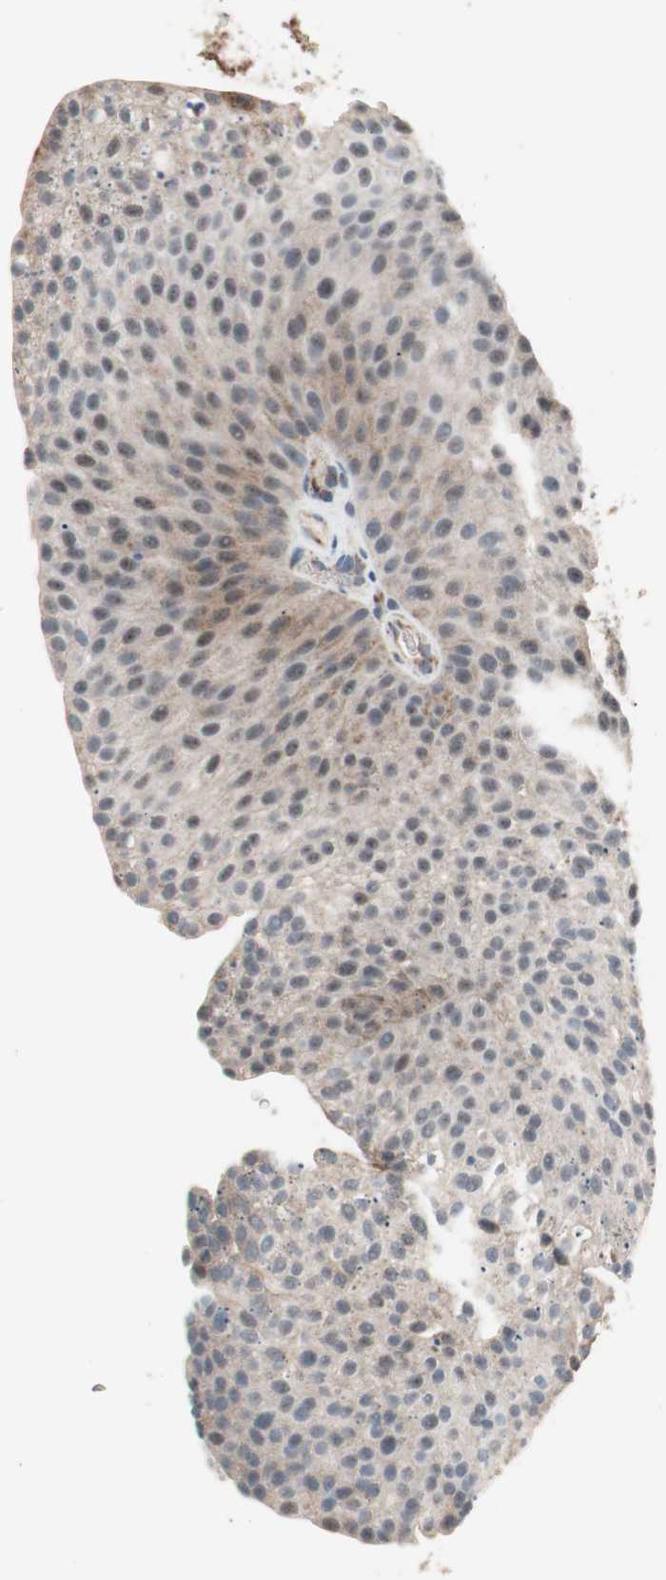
{"staining": {"intensity": "weak", "quantity": ">75%", "location": "cytoplasmic/membranous"}, "tissue": "urothelial cancer", "cell_type": "Tumor cells", "image_type": "cancer", "snomed": [{"axis": "morphology", "description": "Urothelial carcinoma, Low grade"}, {"axis": "topography", "description": "Smooth muscle"}, {"axis": "topography", "description": "Urinary bladder"}], "caption": "A low amount of weak cytoplasmic/membranous expression is present in approximately >75% of tumor cells in urothelial cancer tissue.", "gene": "PITRM1", "patient": {"sex": "male", "age": 60}}